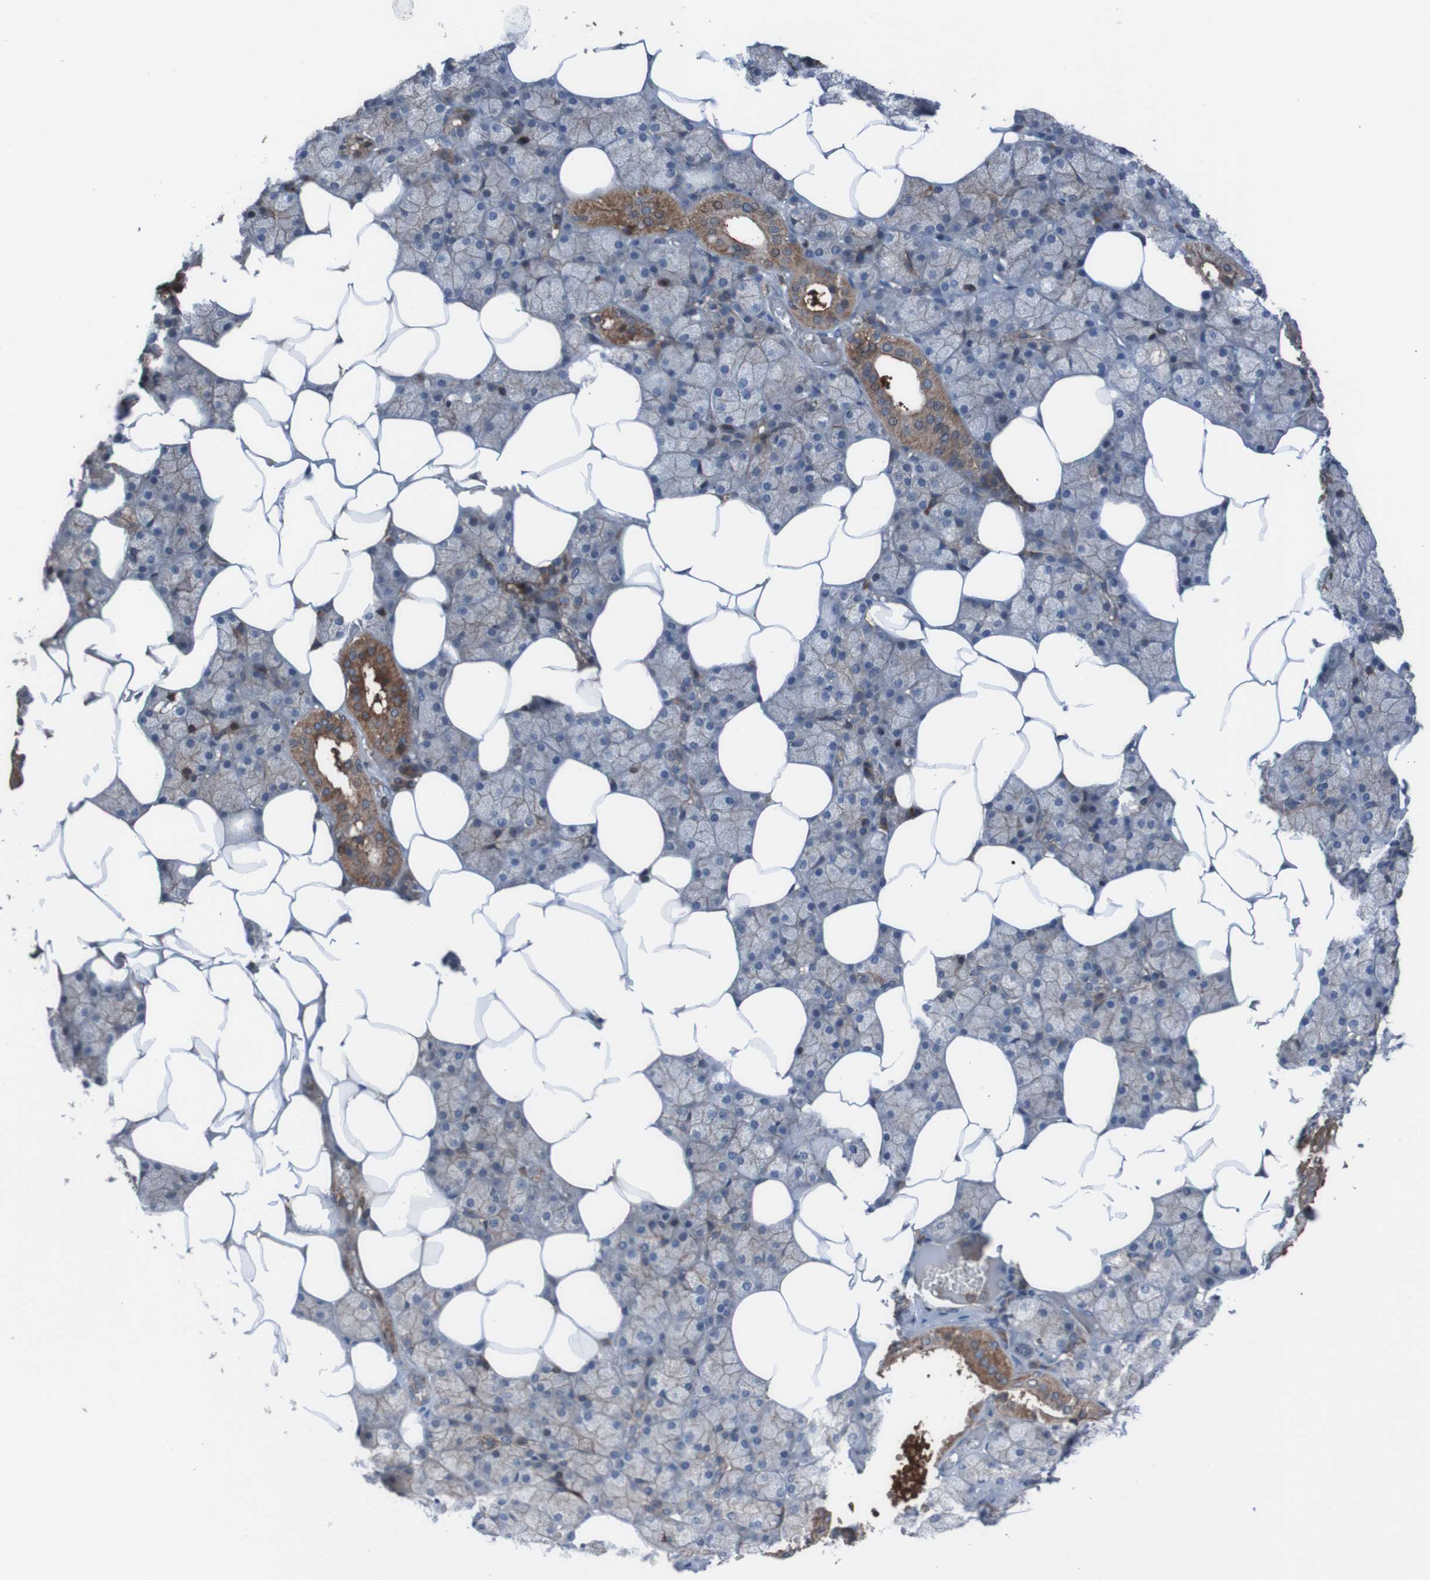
{"staining": {"intensity": "moderate", "quantity": "25%-75%", "location": "cytoplasmic/membranous"}, "tissue": "salivary gland", "cell_type": "Glandular cells", "image_type": "normal", "snomed": [{"axis": "morphology", "description": "Normal tissue, NOS"}, {"axis": "topography", "description": "Salivary gland"}], "caption": "A photomicrograph of salivary gland stained for a protein shows moderate cytoplasmic/membranous brown staining in glandular cells. (DAB (3,3'-diaminobenzidine) IHC, brown staining for protein, blue staining for nuclei).", "gene": "PDGFB", "patient": {"sex": "male", "age": 62}}